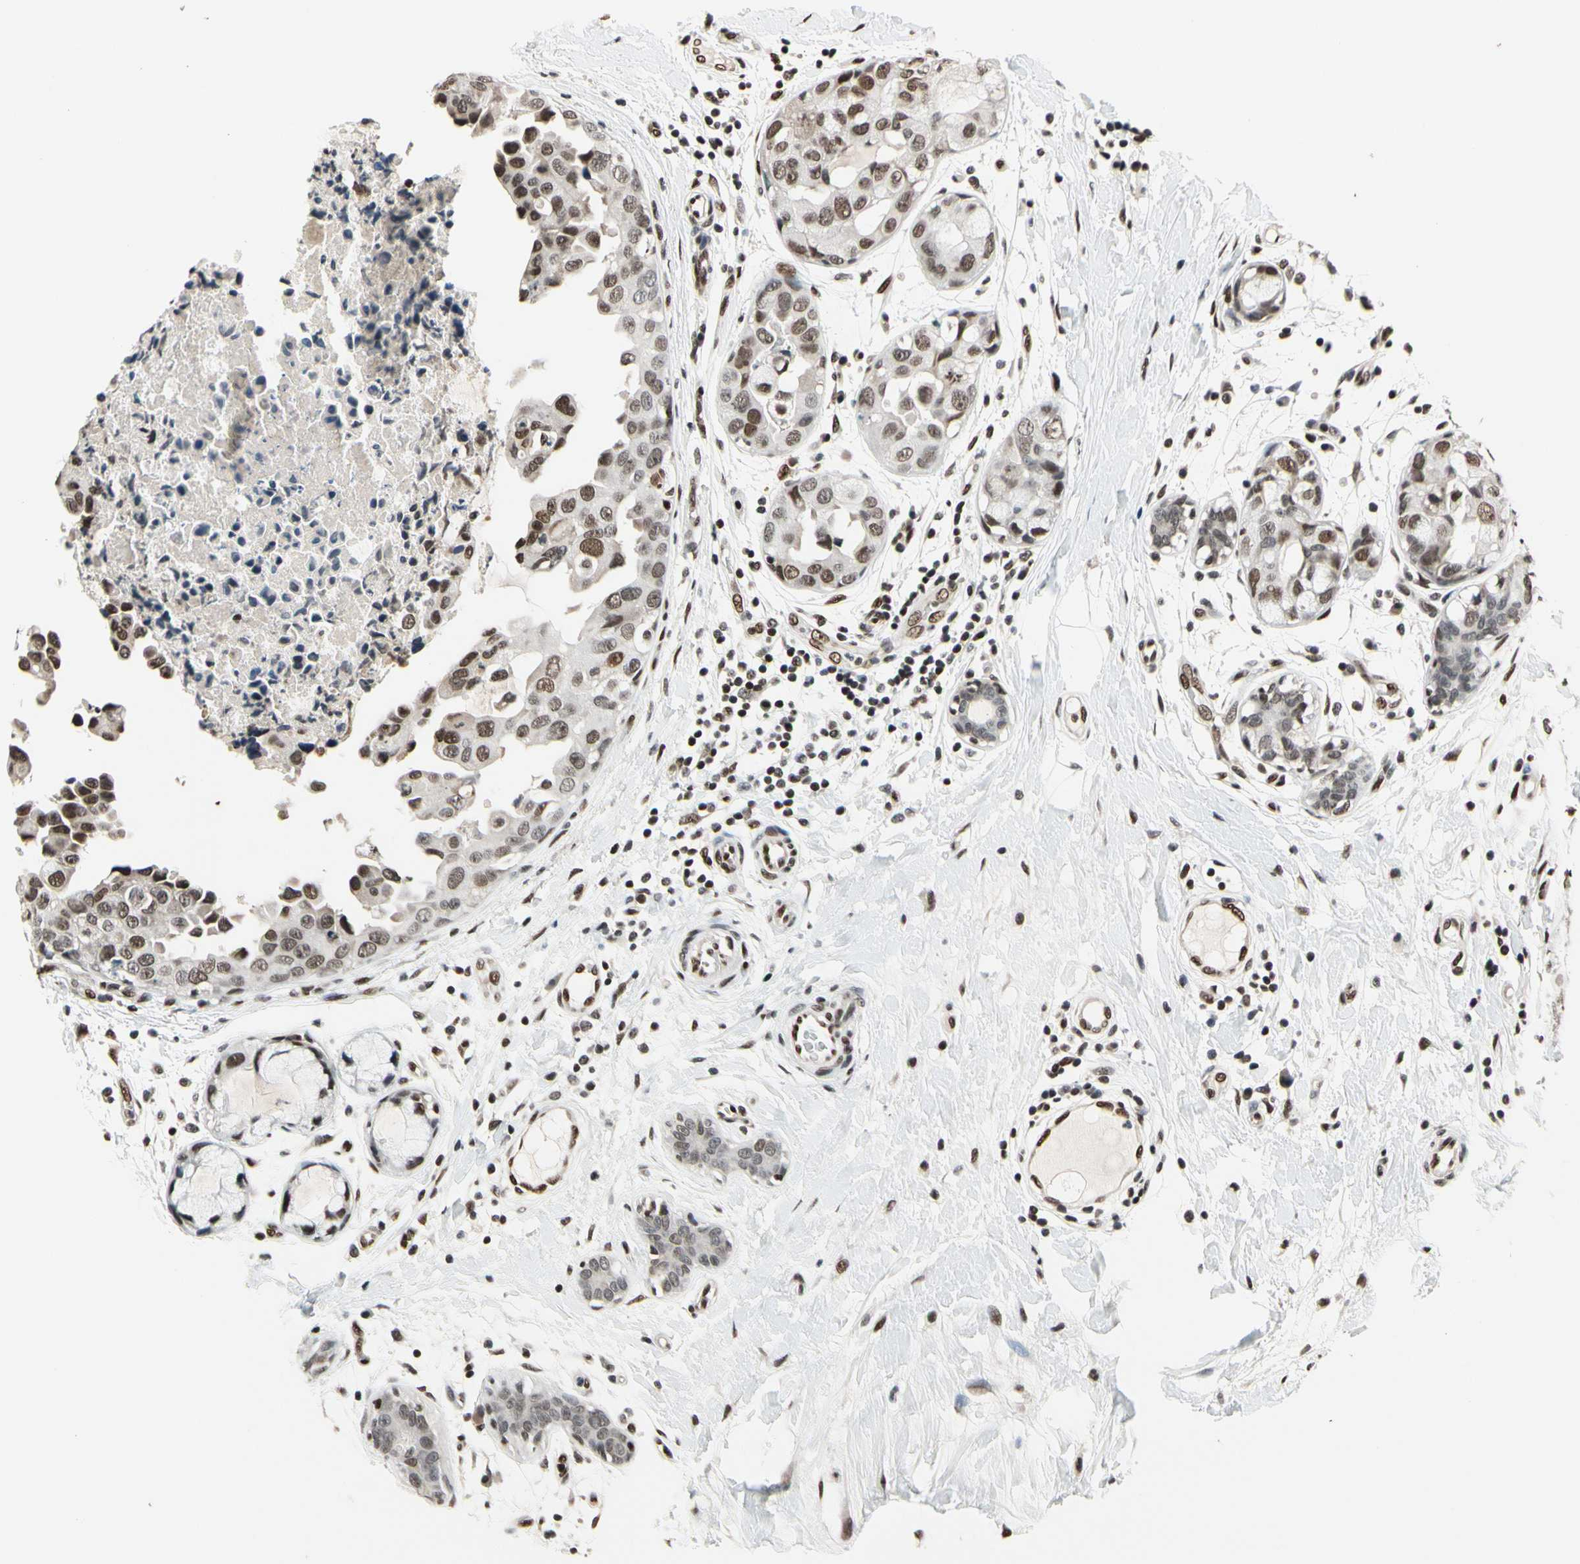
{"staining": {"intensity": "moderate", "quantity": ">75%", "location": "nuclear"}, "tissue": "breast cancer", "cell_type": "Tumor cells", "image_type": "cancer", "snomed": [{"axis": "morphology", "description": "Duct carcinoma"}, {"axis": "topography", "description": "Breast"}], "caption": "DAB (3,3'-diaminobenzidine) immunohistochemical staining of breast cancer displays moderate nuclear protein staining in about >75% of tumor cells.", "gene": "RECQL", "patient": {"sex": "female", "age": 40}}